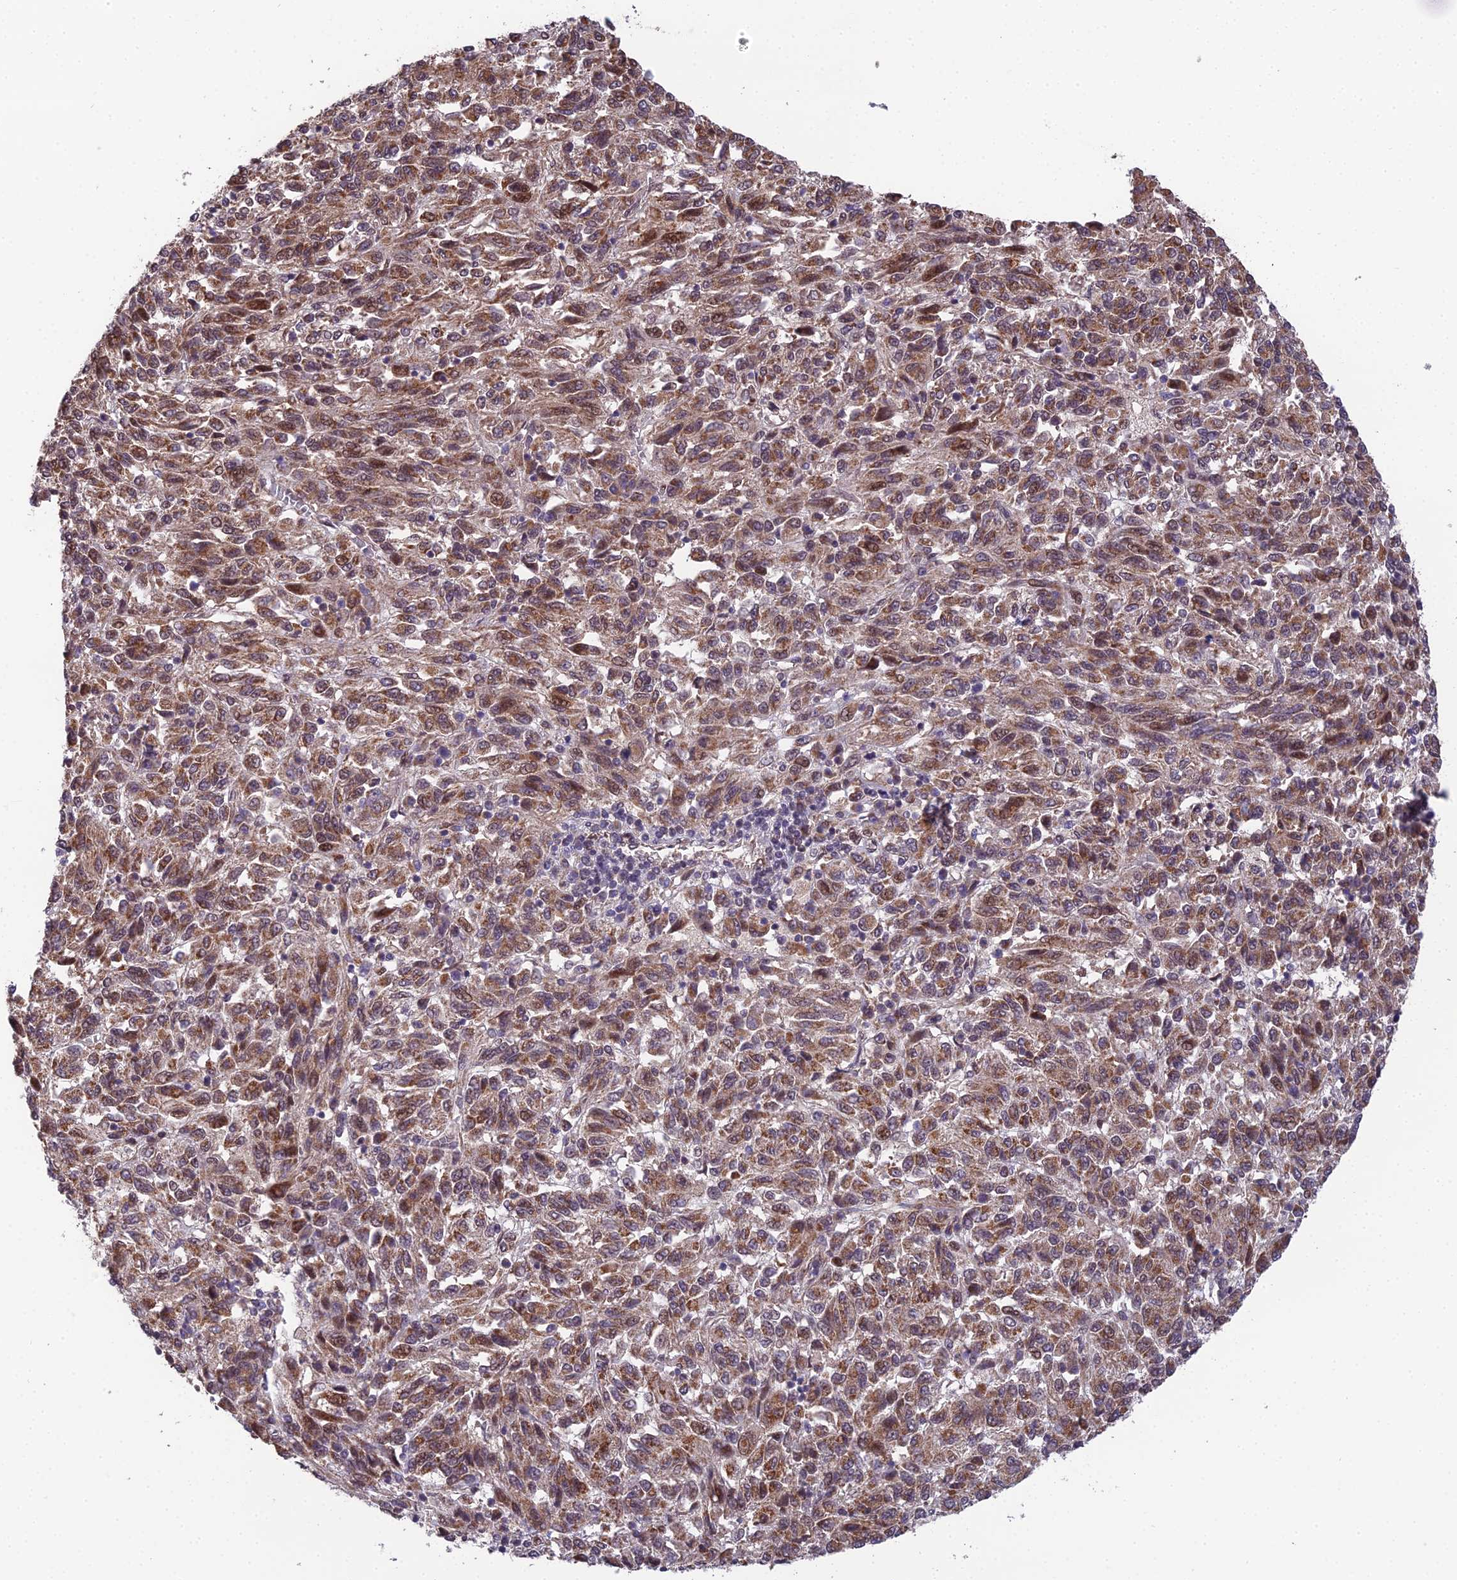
{"staining": {"intensity": "moderate", "quantity": ">75%", "location": "cytoplasmic/membranous,nuclear"}, "tissue": "melanoma", "cell_type": "Tumor cells", "image_type": "cancer", "snomed": [{"axis": "morphology", "description": "Malignant melanoma, Metastatic site"}, {"axis": "topography", "description": "Lung"}], "caption": "Immunohistochemistry (IHC) micrograph of neoplastic tissue: malignant melanoma (metastatic site) stained using immunohistochemistry shows medium levels of moderate protein expression localized specifically in the cytoplasmic/membranous and nuclear of tumor cells, appearing as a cytoplasmic/membranous and nuclear brown color.", "gene": "CYP2R1", "patient": {"sex": "male", "age": 64}}